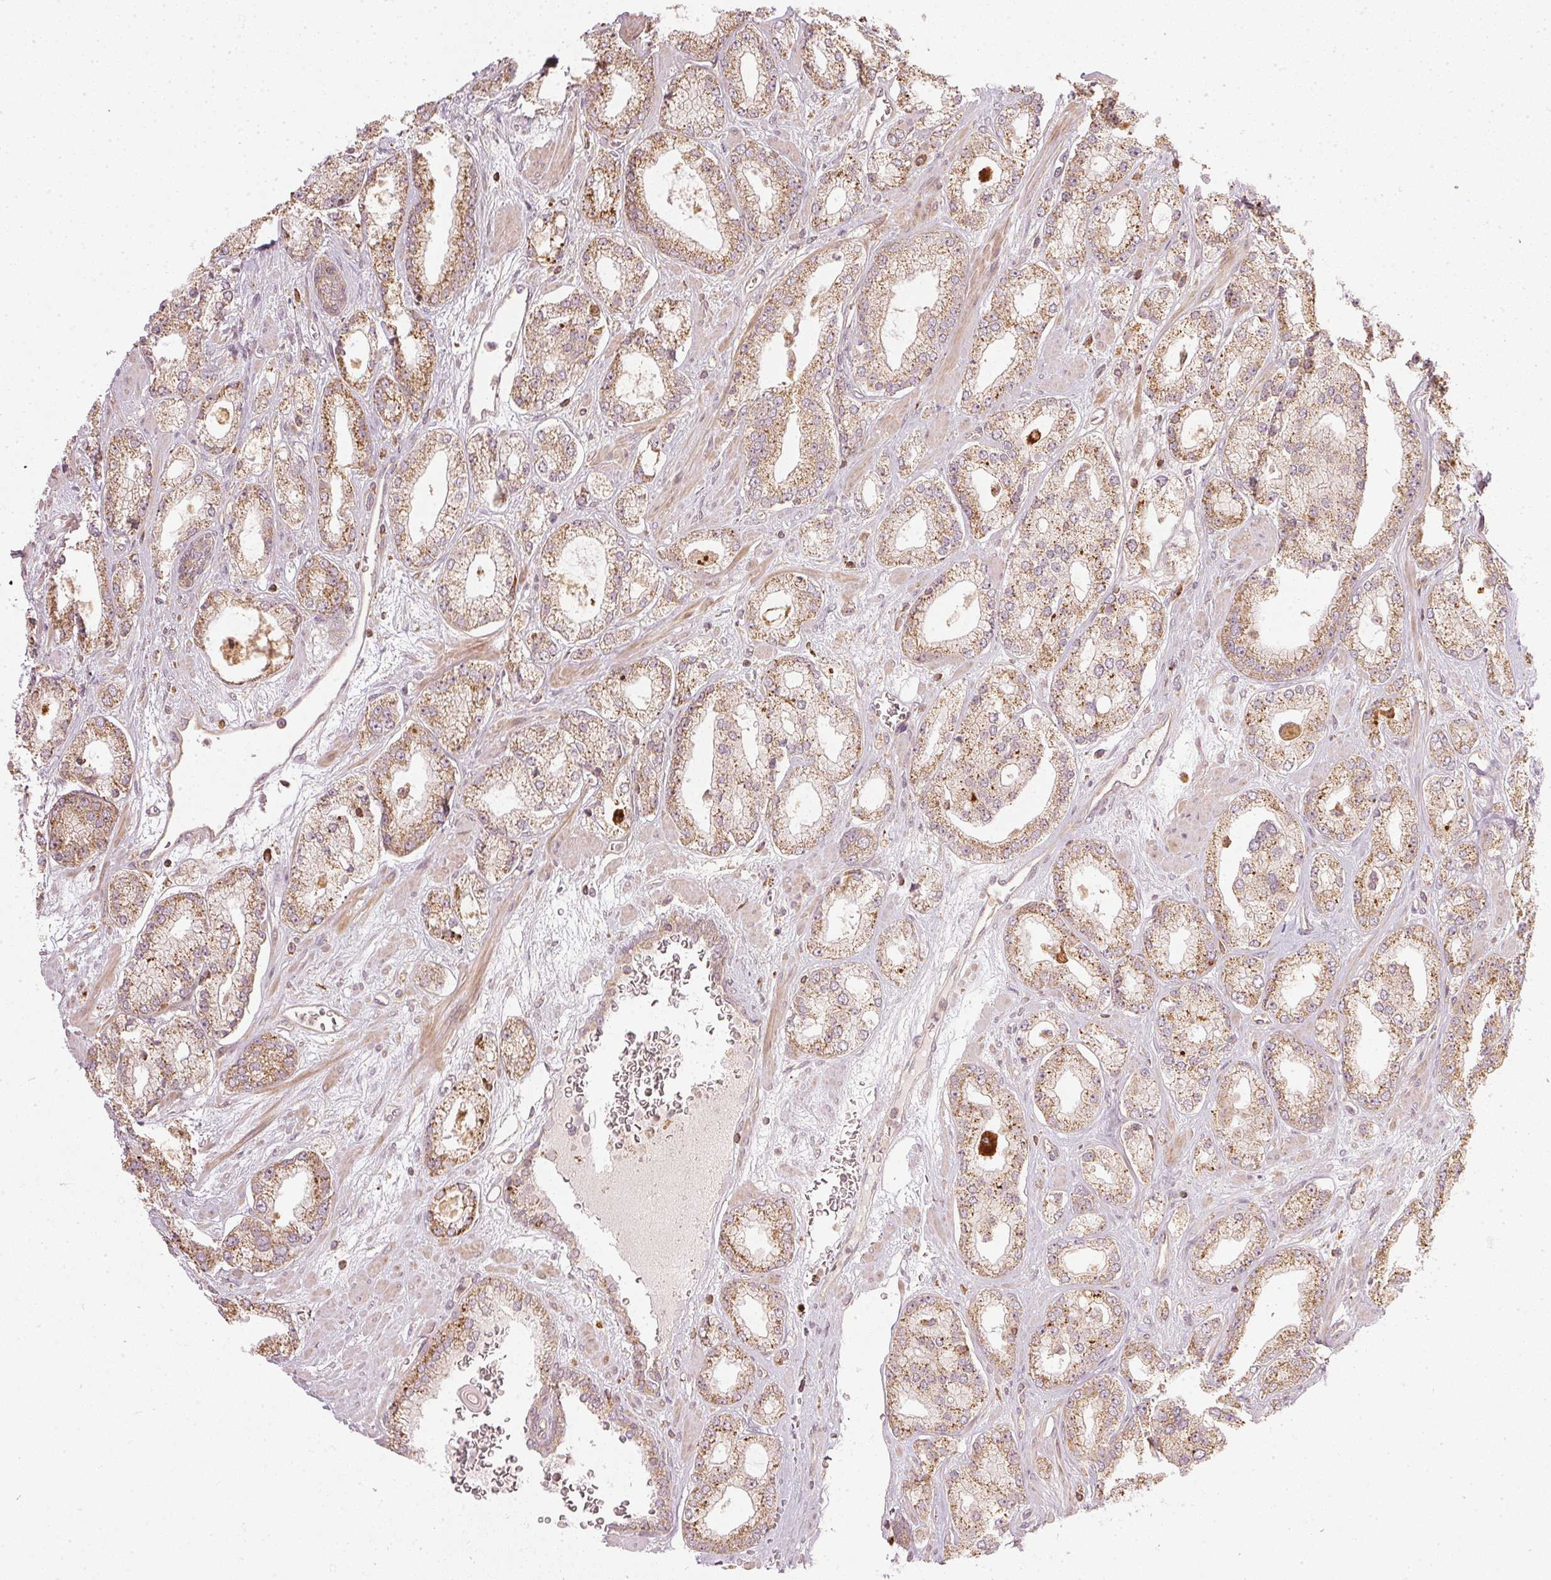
{"staining": {"intensity": "moderate", "quantity": ">75%", "location": "cytoplasmic/membranous"}, "tissue": "prostate cancer", "cell_type": "Tumor cells", "image_type": "cancer", "snomed": [{"axis": "morphology", "description": "Adenocarcinoma, High grade"}, {"axis": "topography", "description": "Prostate"}], "caption": "This photomicrograph displays prostate adenocarcinoma (high-grade) stained with IHC to label a protein in brown. The cytoplasmic/membranous of tumor cells show moderate positivity for the protein. Nuclei are counter-stained blue.", "gene": "NADK2", "patient": {"sex": "male", "age": 64}}